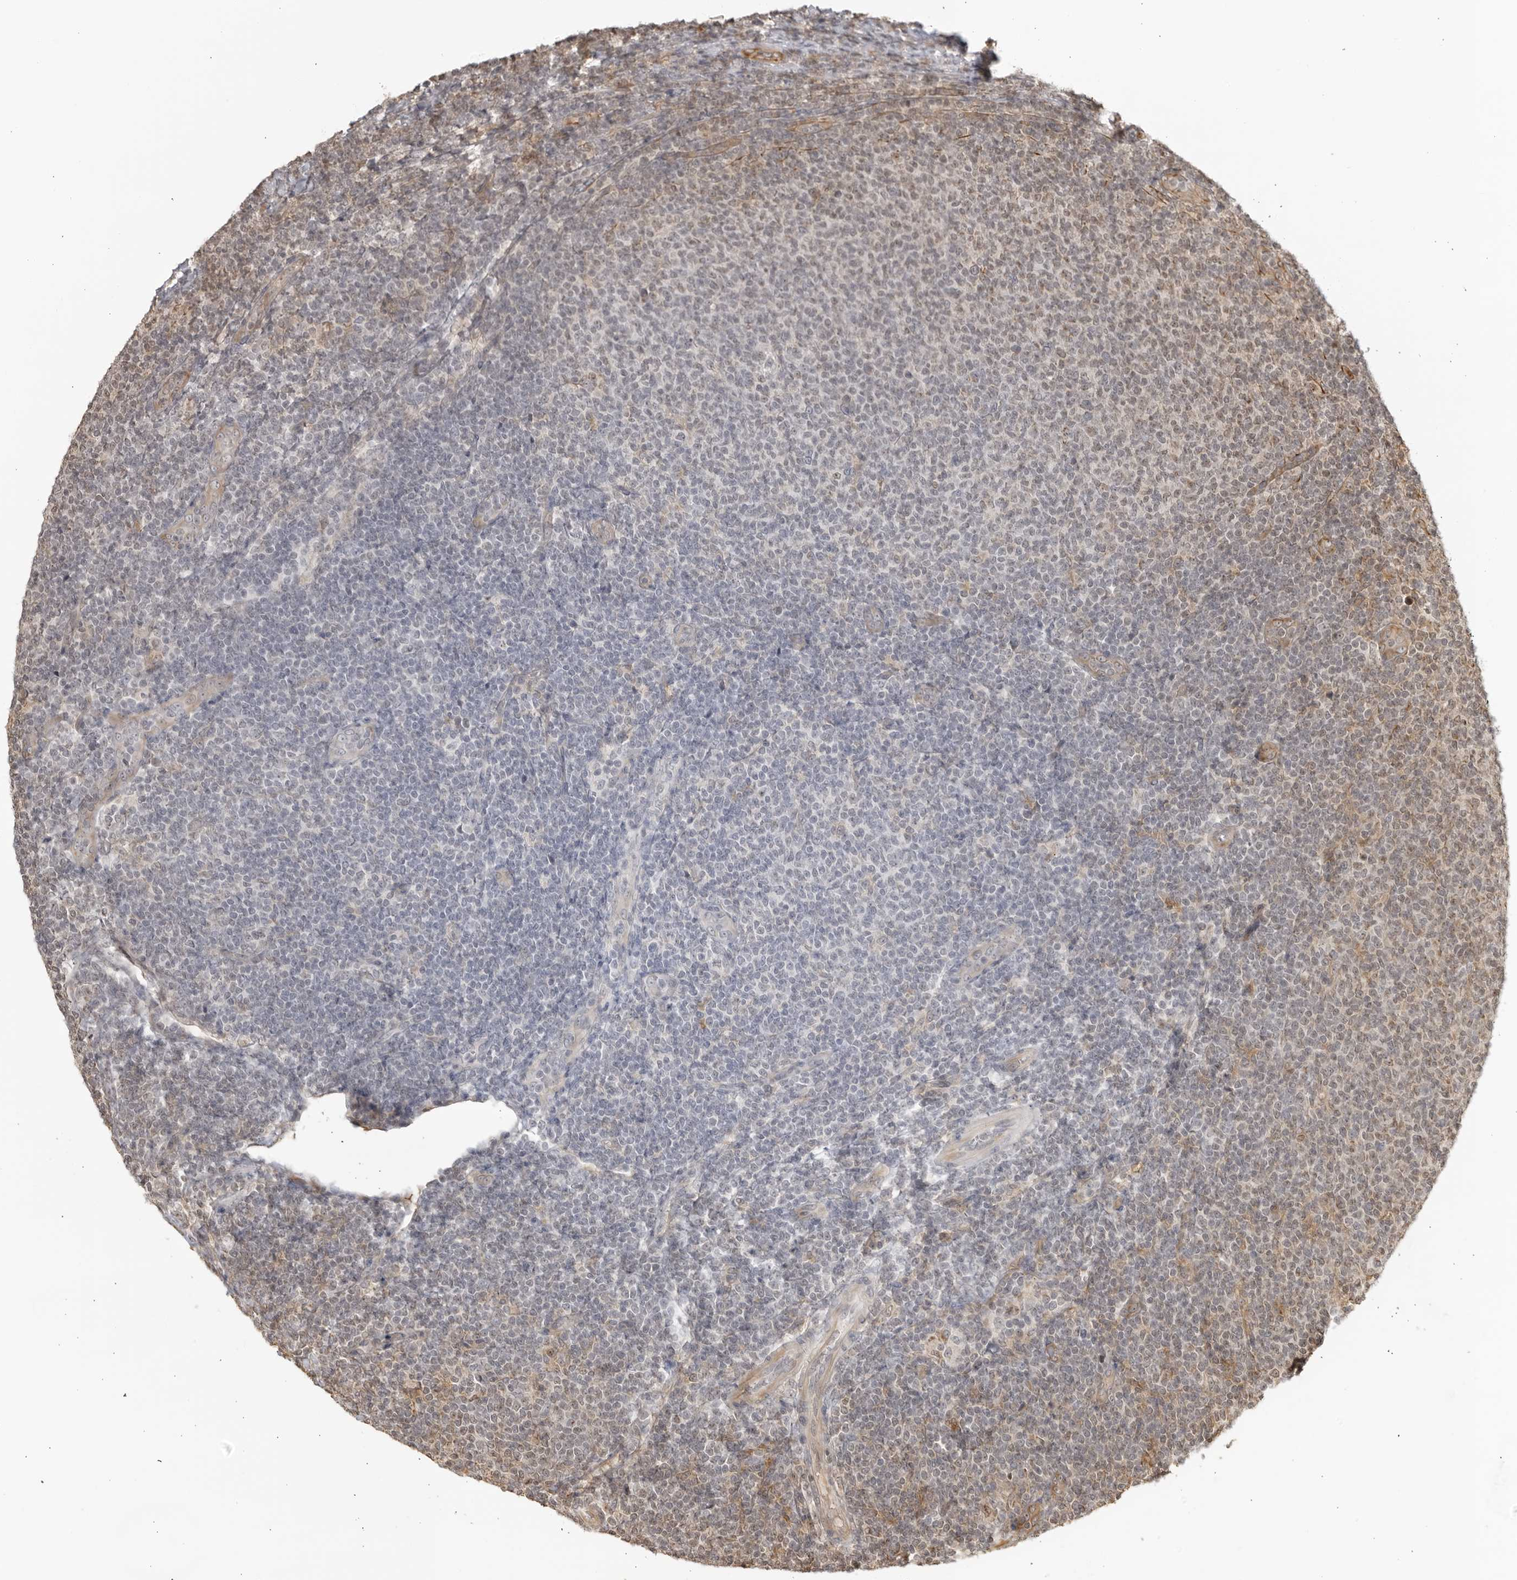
{"staining": {"intensity": "negative", "quantity": "none", "location": "none"}, "tissue": "lymphoma", "cell_type": "Tumor cells", "image_type": "cancer", "snomed": [{"axis": "morphology", "description": "Malignant lymphoma, non-Hodgkin's type, Low grade"}, {"axis": "topography", "description": "Lymph node"}], "caption": "Lymphoma stained for a protein using IHC displays no expression tumor cells.", "gene": "TCF21", "patient": {"sex": "male", "age": 66}}